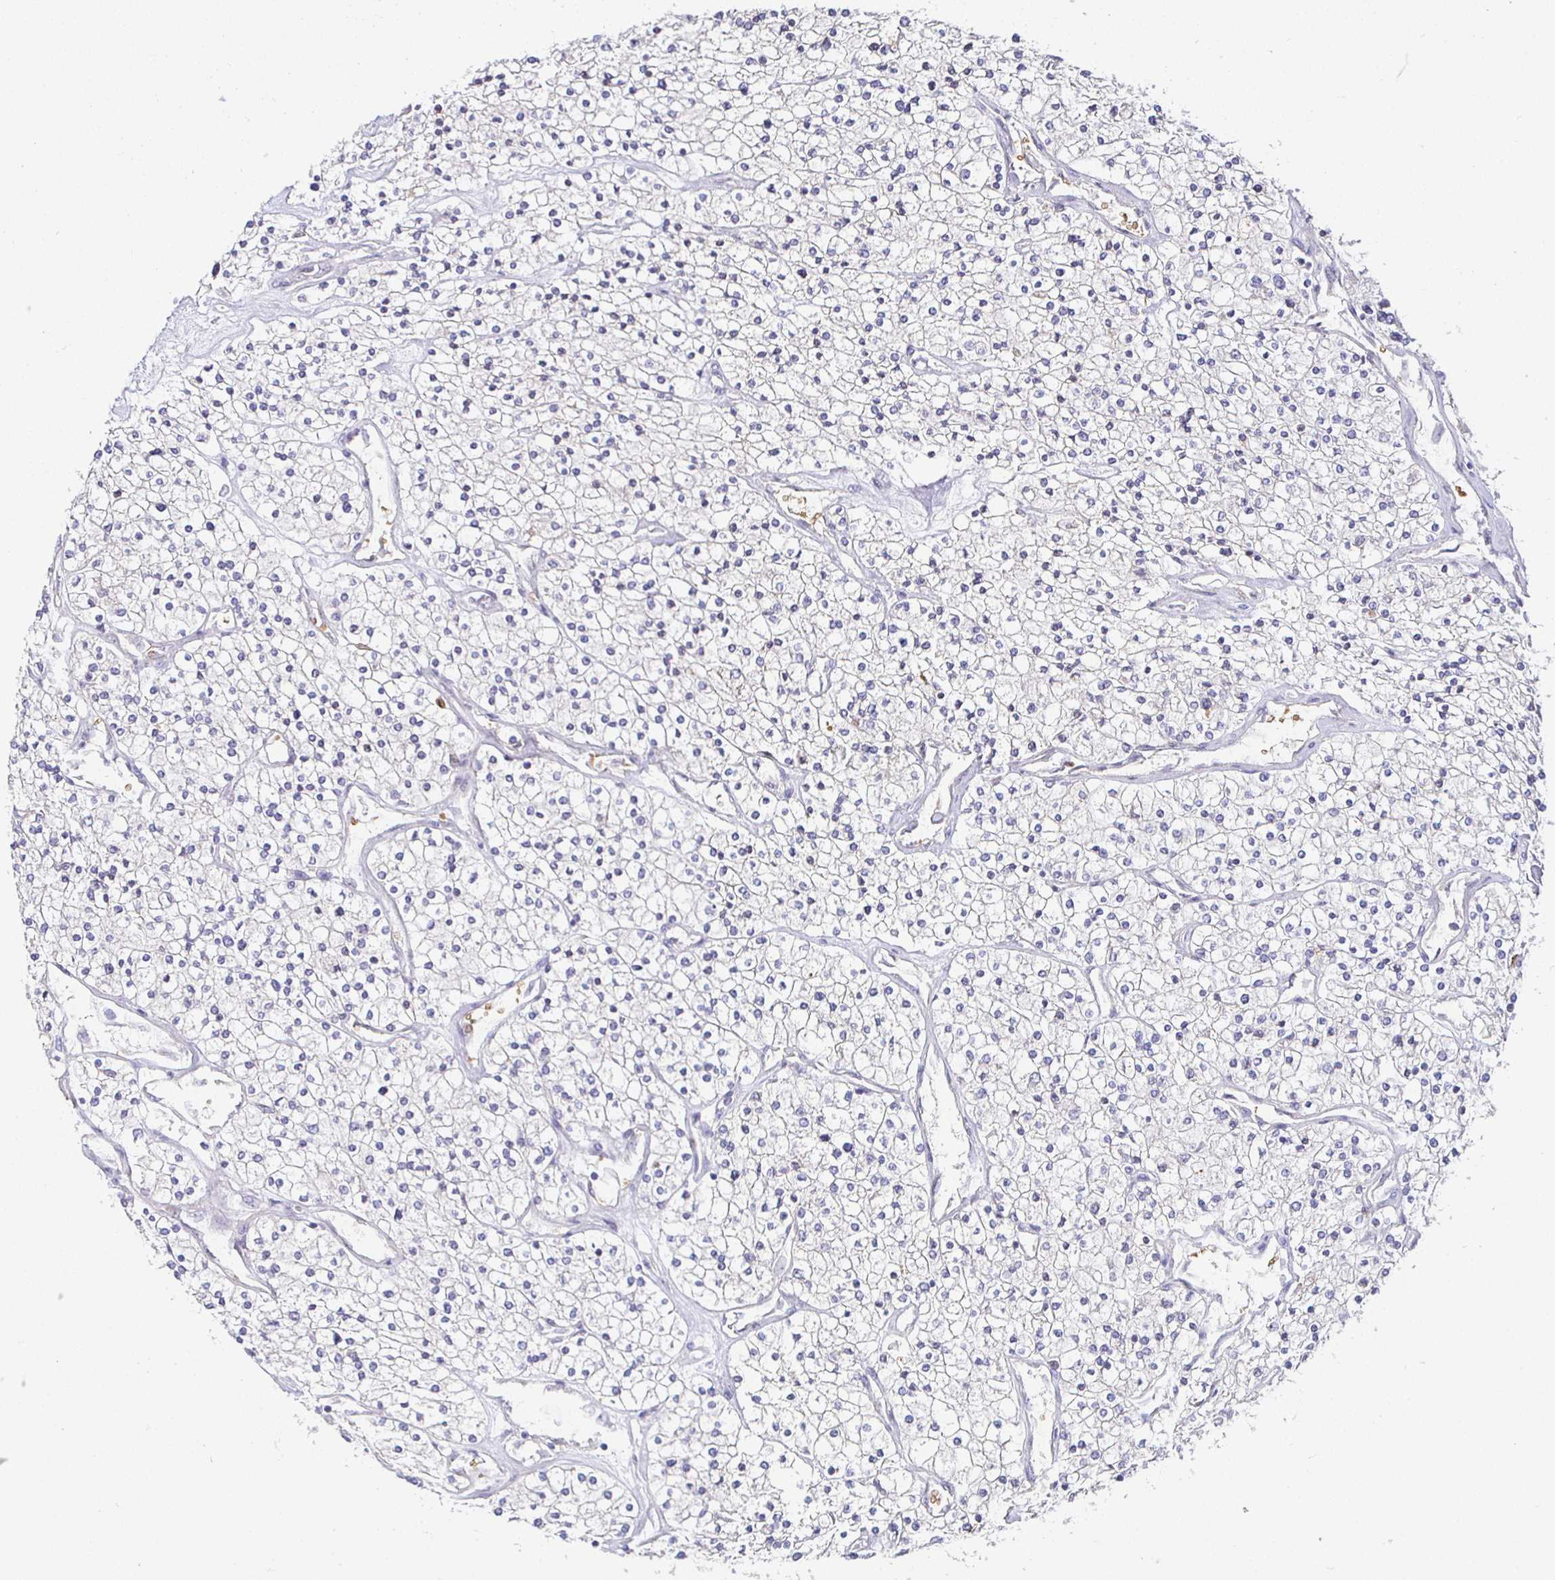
{"staining": {"intensity": "negative", "quantity": "none", "location": "none"}, "tissue": "renal cancer", "cell_type": "Tumor cells", "image_type": "cancer", "snomed": [{"axis": "morphology", "description": "Adenocarcinoma, NOS"}, {"axis": "topography", "description": "Kidney"}], "caption": "Image shows no protein expression in tumor cells of renal cancer tissue. (IHC, brightfield microscopy, high magnification).", "gene": "SIRPA", "patient": {"sex": "male", "age": 80}}